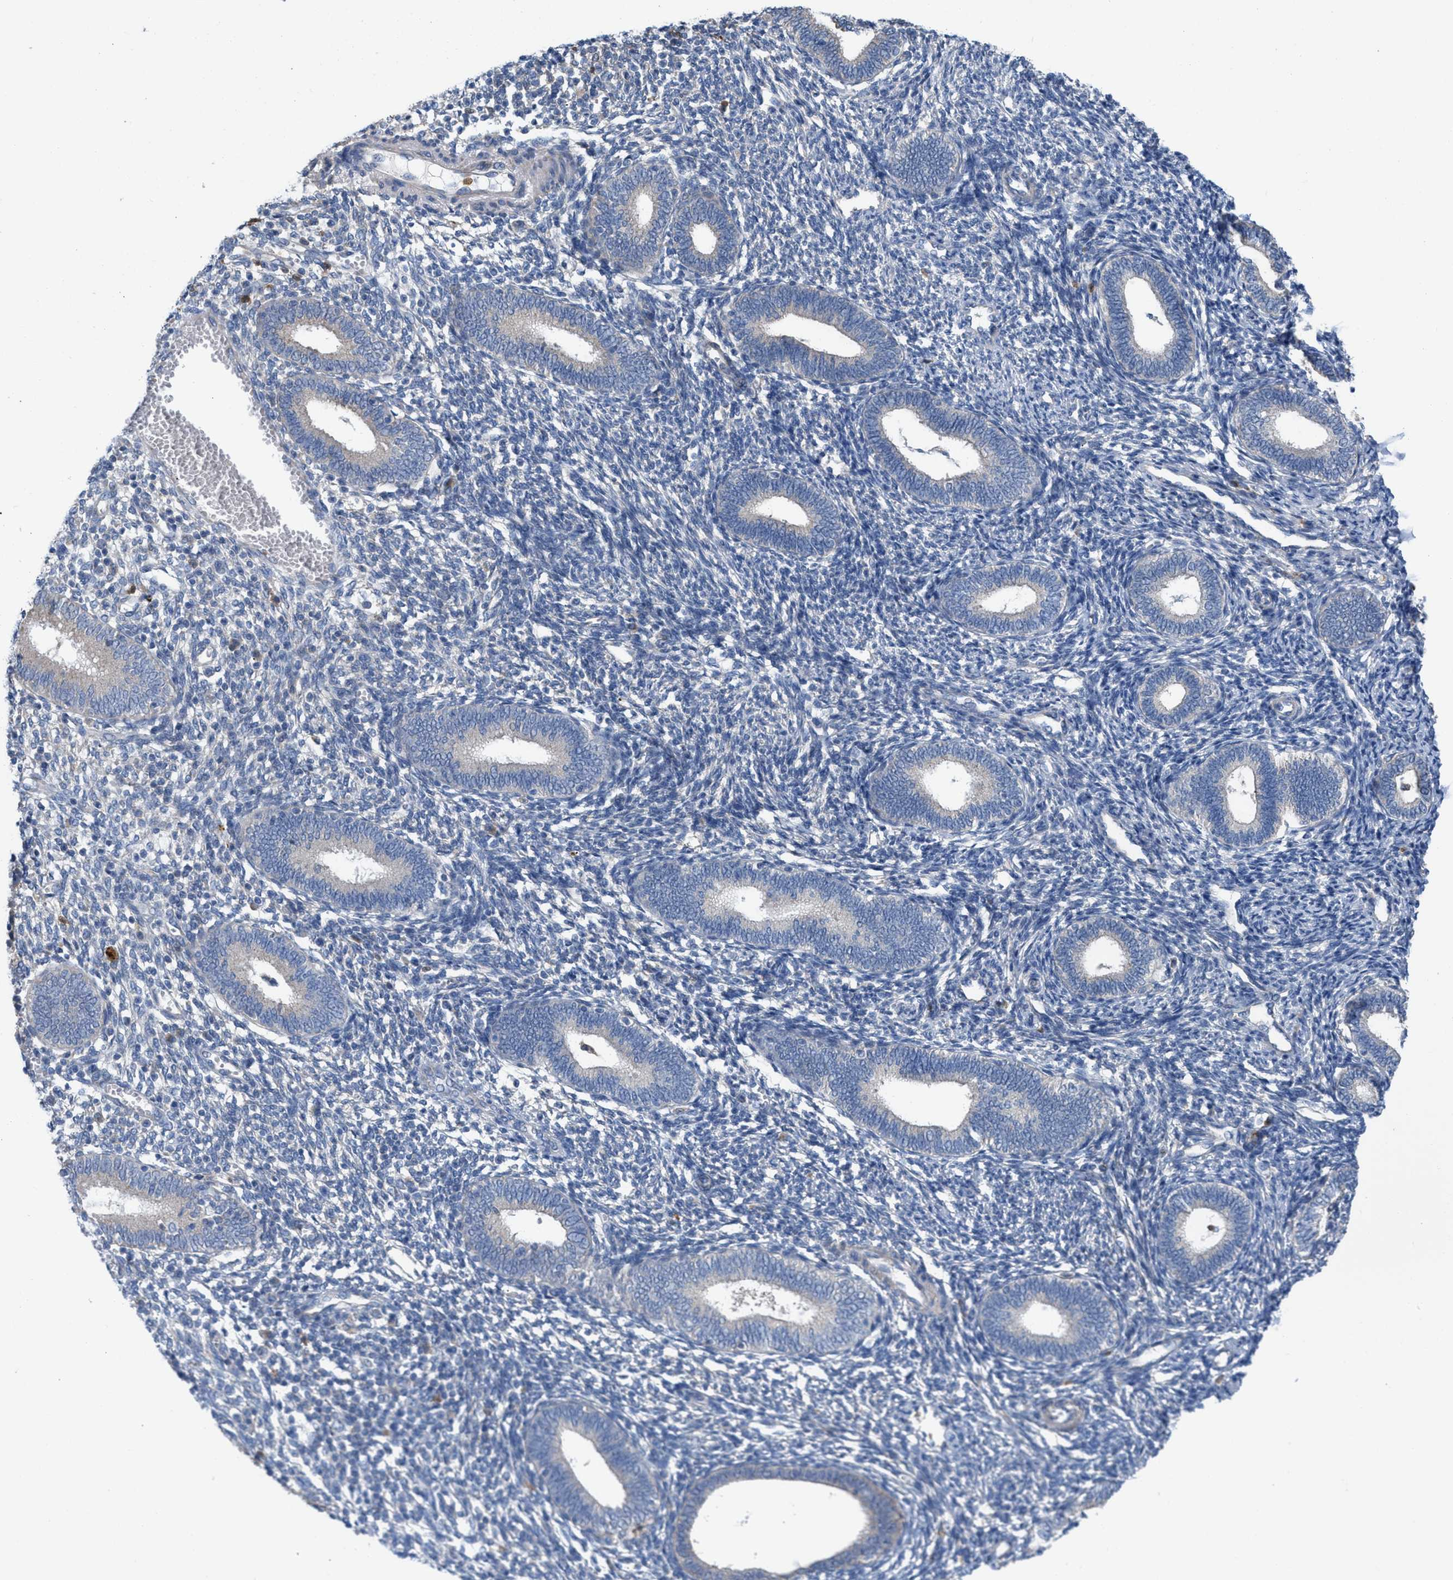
{"staining": {"intensity": "negative", "quantity": "none", "location": "none"}, "tissue": "endometrium", "cell_type": "Cells in endometrial stroma", "image_type": "normal", "snomed": [{"axis": "morphology", "description": "Normal tissue, NOS"}, {"axis": "topography", "description": "Endometrium"}], "caption": "DAB (3,3'-diaminobenzidine) immunohistochemical staining of unremarkable endometrium reveals no significant staining in cells in endometrial stroma. Brightfield microscopy of immunohistochemistry stained with DAB (3,3'-diaminobenzidine) (brown) and hematoxylin (blue), captured at high magnification.", "gene": "PLPPR5", "patient": {"sex": "female", "age": 41}}